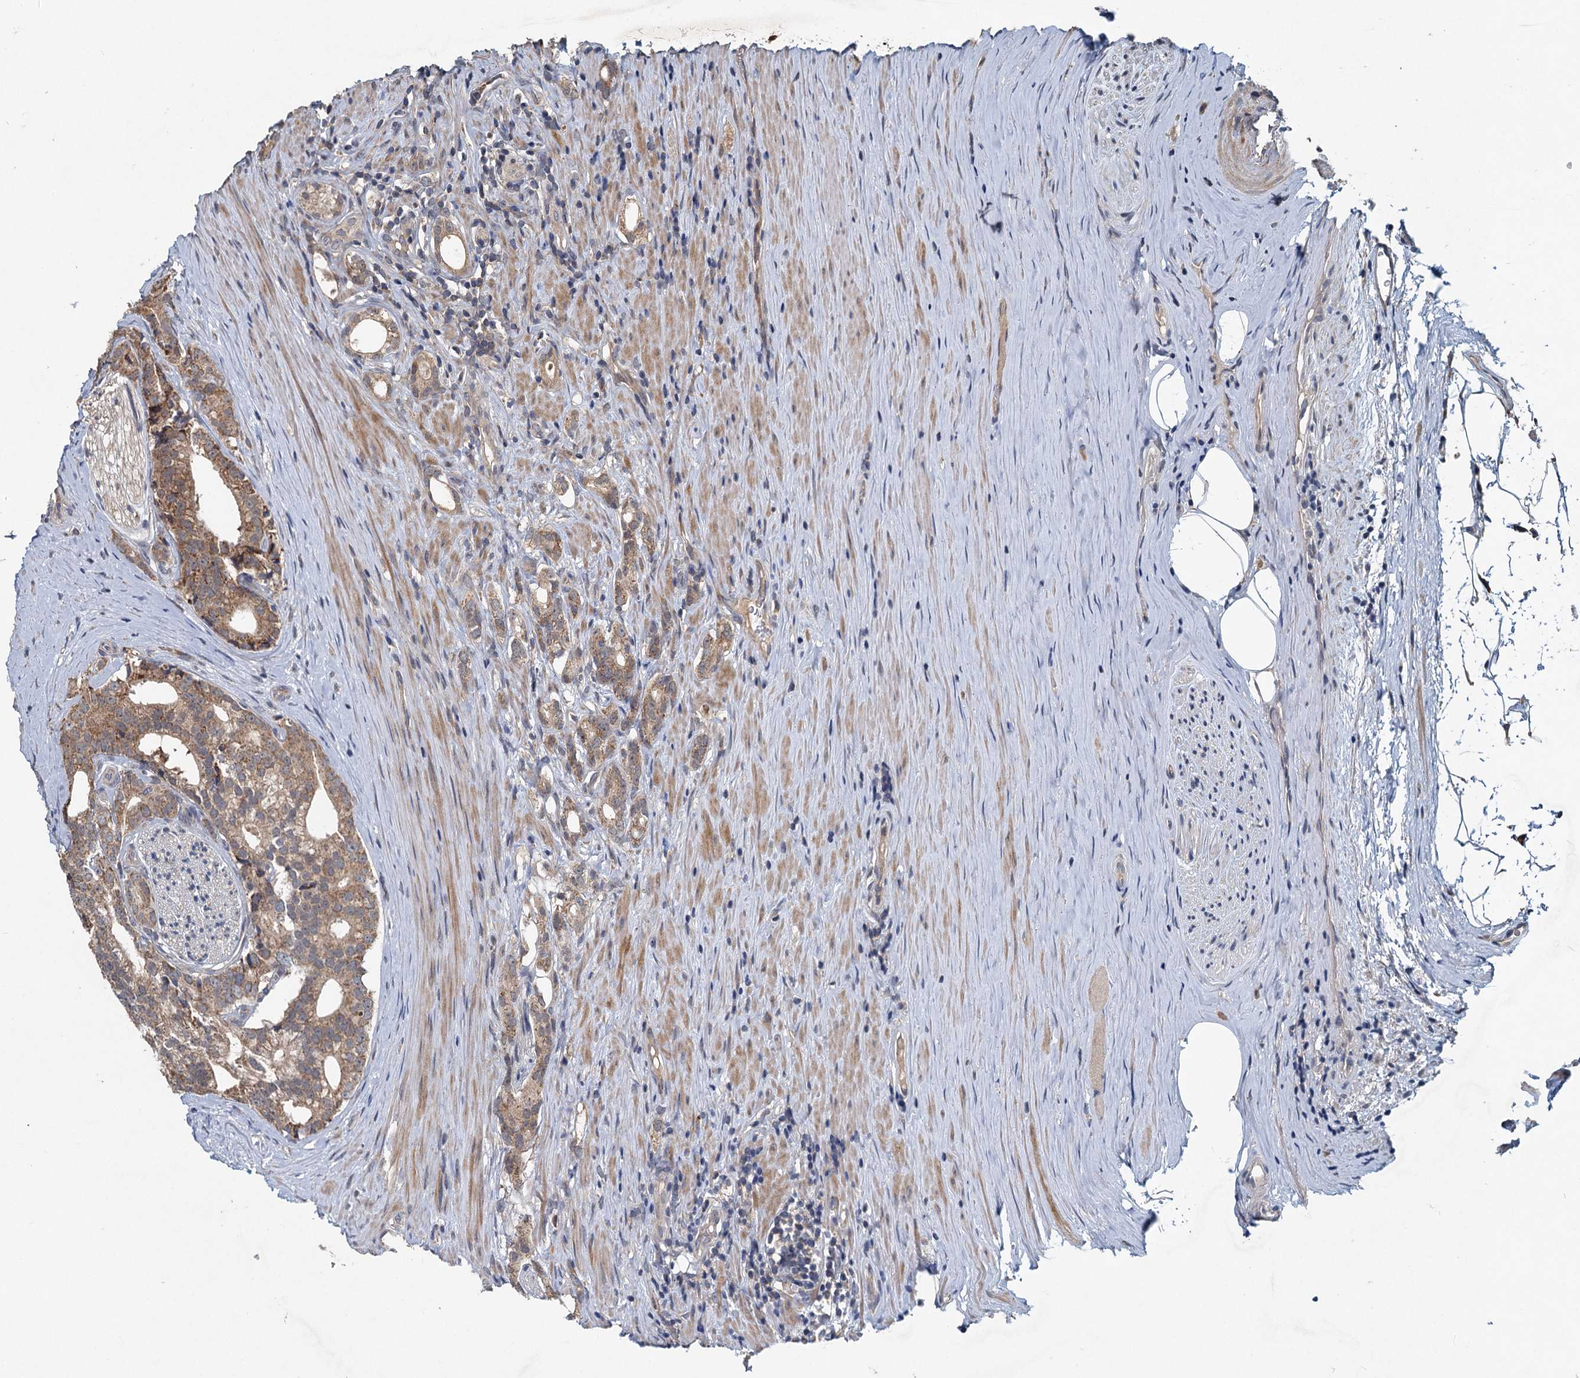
{"staining": {"intensity": "moderate", "quantity": ">75%", "location": "cytoplasmic/membranous"}, "tissue": "prostate cancer", "cell_type": "Tumor cells", "image_type": "cancer", "snomed": [{"axis": "morphology", "description": "Adenocarcinoma, Low grade"}, {"axis": "topography", "description": "Prostate"}], "caption": "Prostate cancer (adenocarcinoma (low-grade)) stained for a protein reveals moderate cytoplasmic/membranous positivity in tumor cells.", "gene": "OTUB1", "patient": {"sex": "male", "age": 71}}